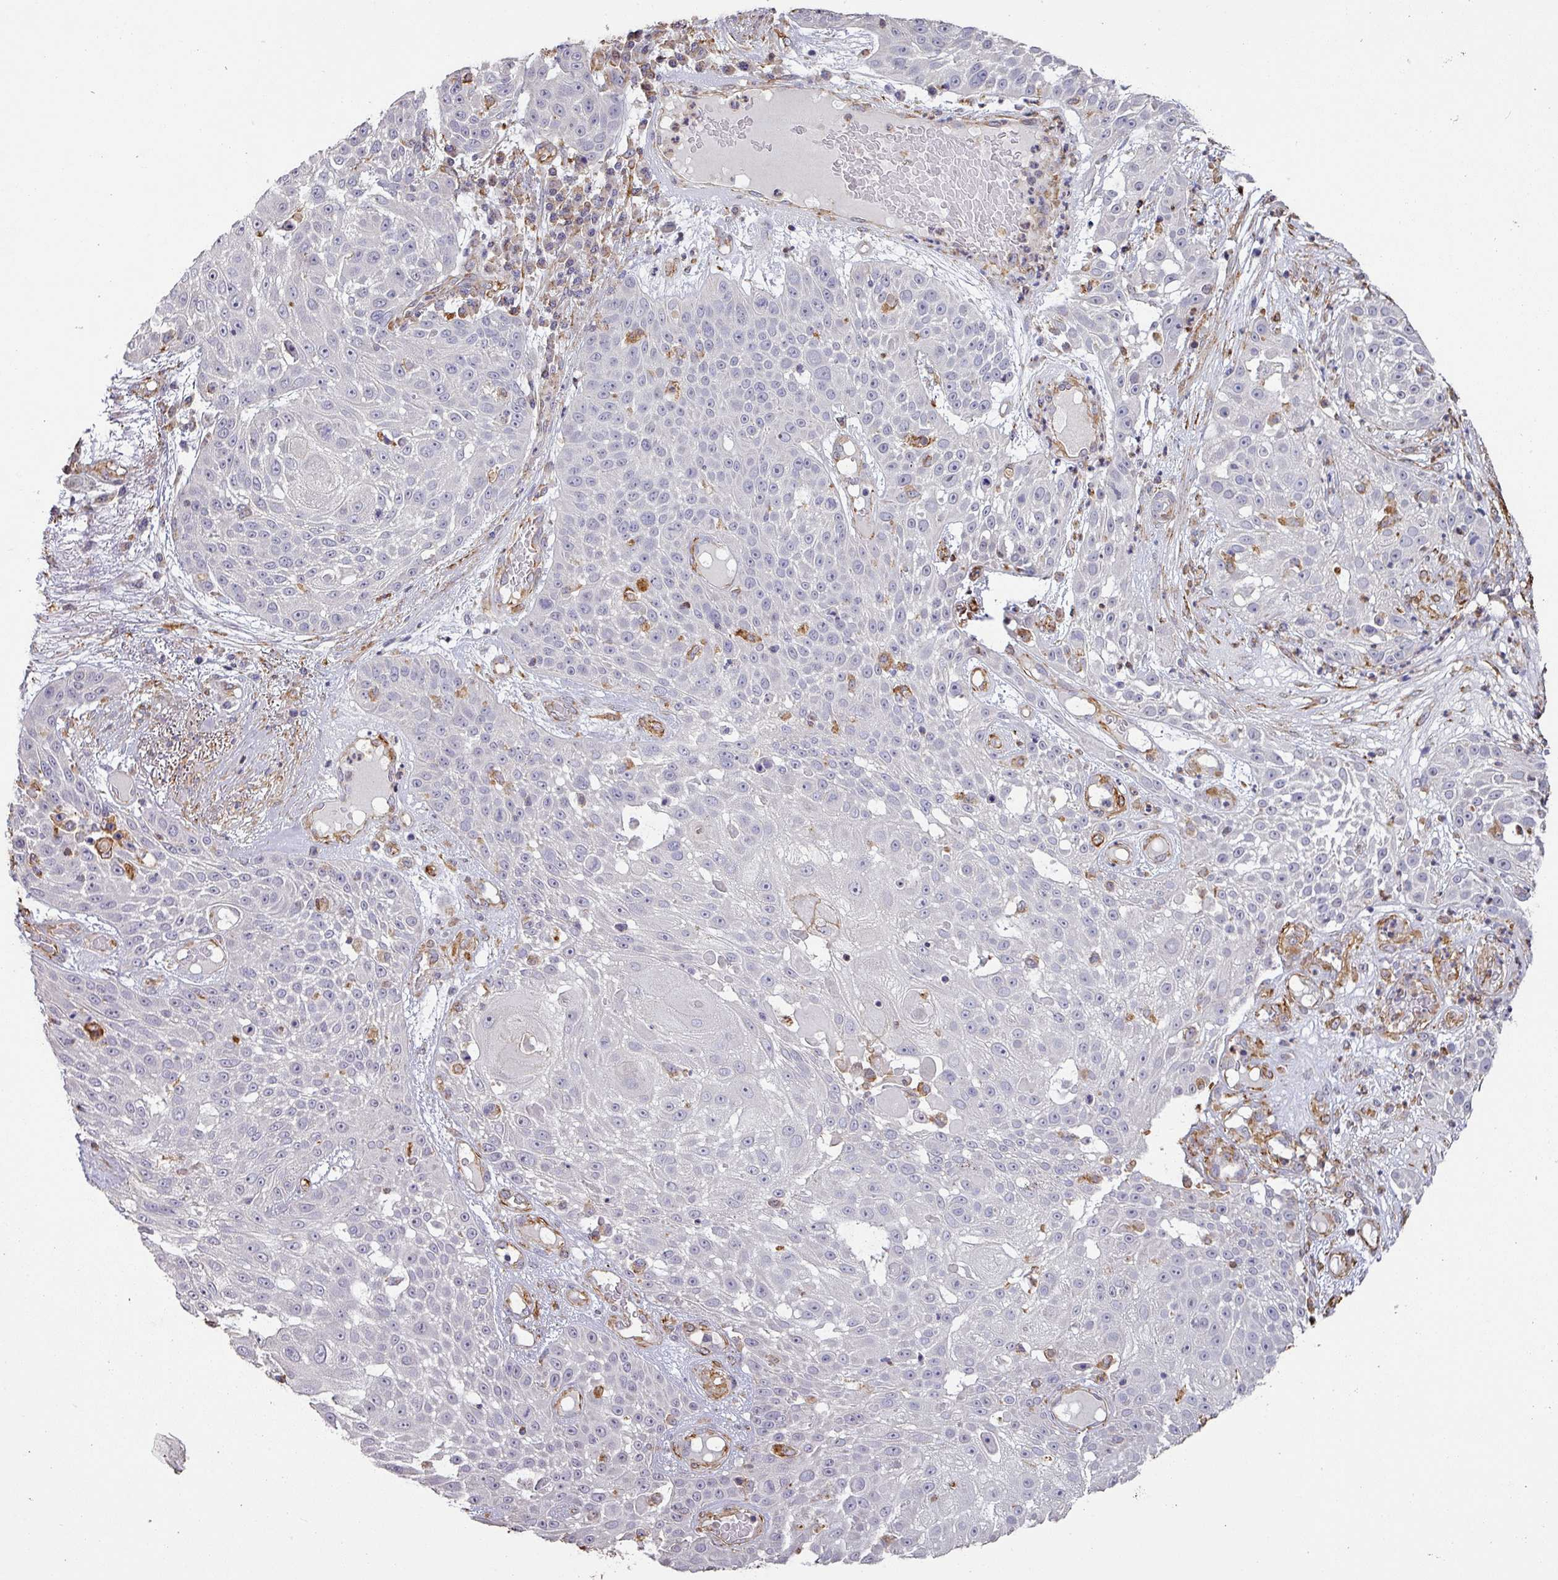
{"staining": {"intensity": "negative", "quantity": "none", "location": "none"}, "tissue": "skin cancer", "cell_type": "Tumor cells", "image_type": "cancer", "snomed": [{"axis": "morphology", "description": "Squamous cell carcinoma, NOS"}, {"axis": "topography", "description": "Skin"}], "caption": "IHC micrograph of neoplastic tissue: skin squamous cell carcinoma stained with DAB shows no significant protein positivity in tumor cells.", "gene": "ZNF280C", "patient": {"sex": "female", "age": 86}}